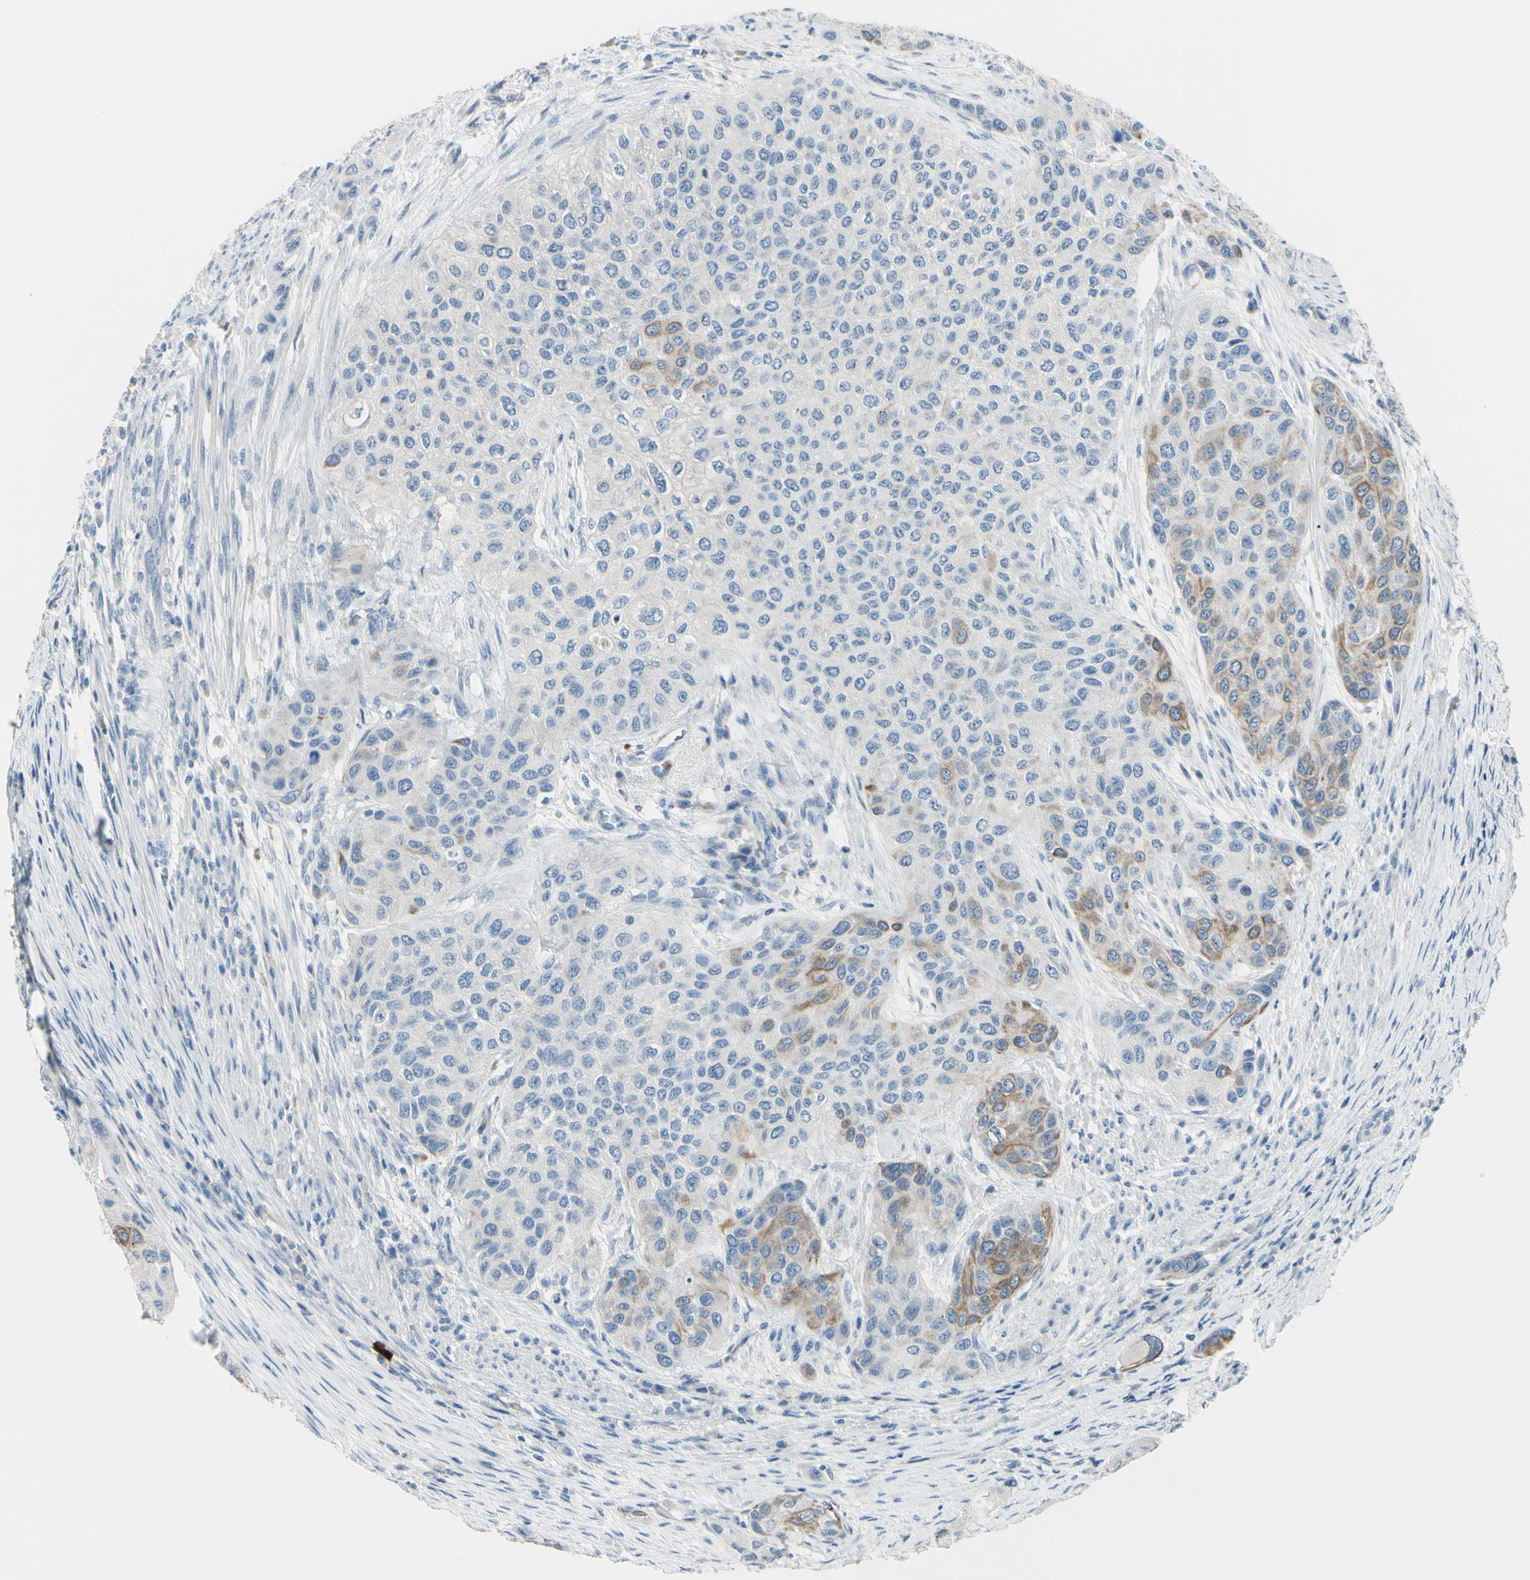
{"staining": {"intensity": "moderate", "quantity": "<25%", "location": "cytoplasmic/membranous,nuclear"}, "tissue": "urothelial cancer", "cell_type": "Tumor cells", "image_type": "cancer", "snomed": [{"axis": "morphology", "description": "Urothelial carcinoma, High grade"}, {"axis": "topography", "description": "Urinary bladder"}], "caption": "A micrograph of urothelial carcinoma (high-grade) stained for a protein reveals moderate cytoplasmic/membranous and nuclear brown staining in tumor cells.", "gene": "ZNF557", "patient": {"sex": "female", "age": 56}}